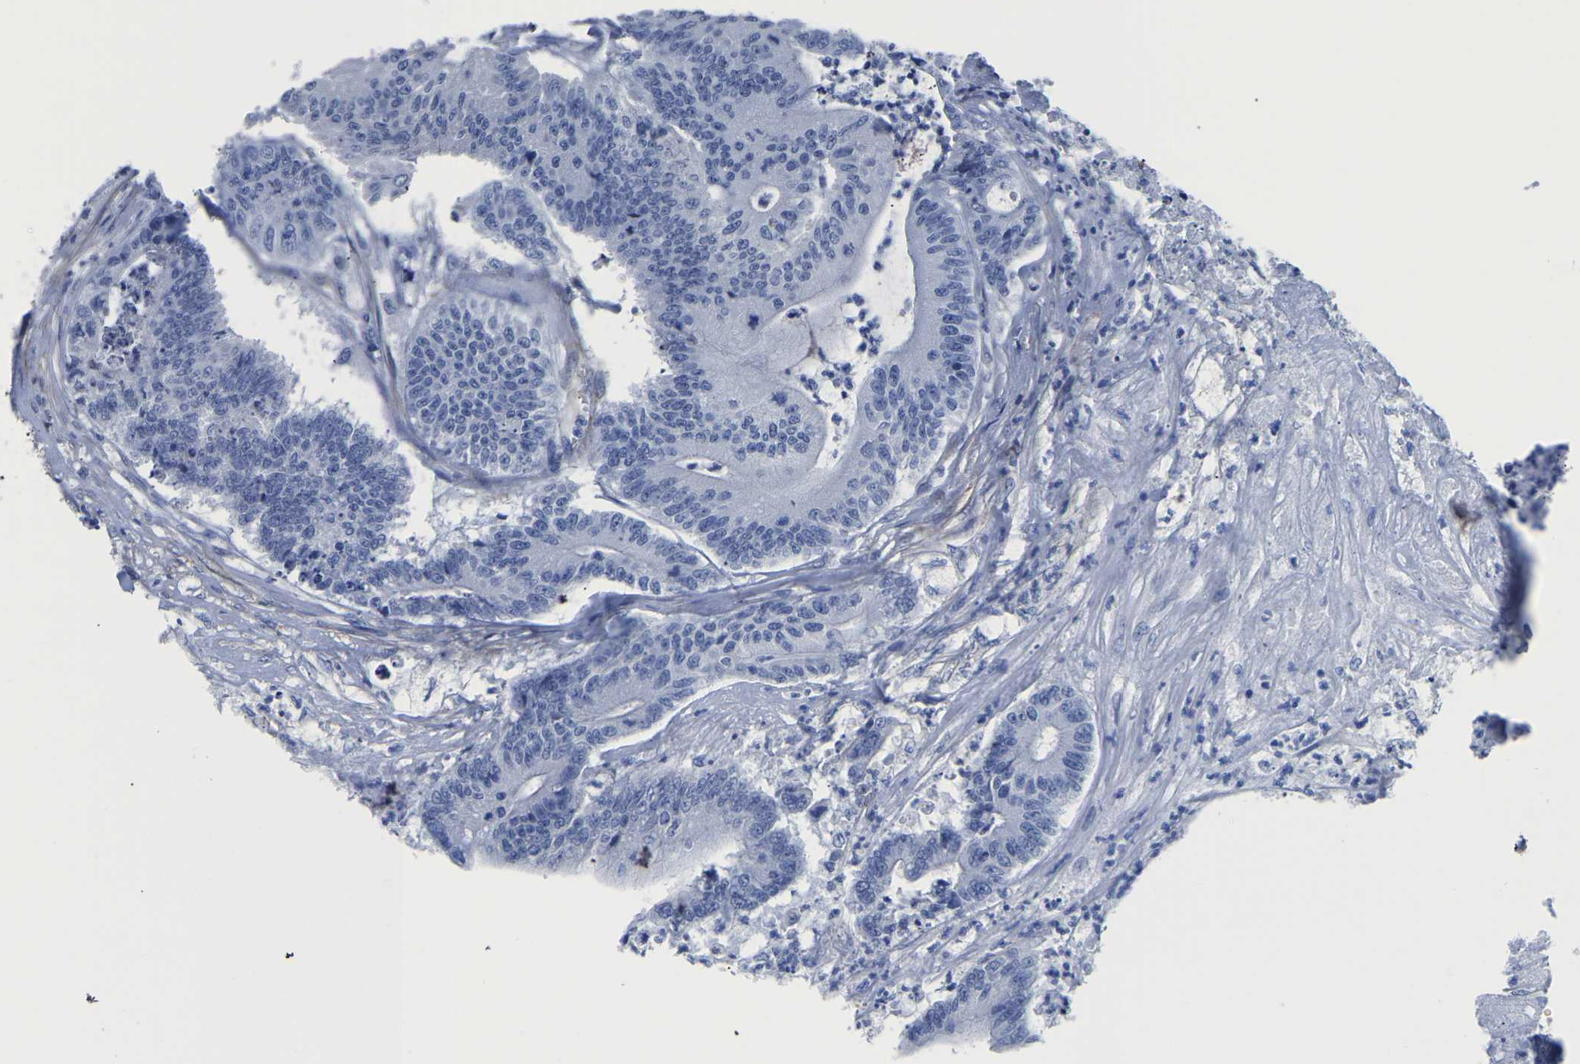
{"staining": {"intensity": "negative", "quantity": "none", "location": "none"}, "tissue": "colorectal cancer", "cell_type": "Tumor cells", "image_type": "cancer", "snomed": [{"axis": "morphology", "description": "Adenocarcinoma, NOS"}, {"axis": "topography", "description": "Colon"}], "caption": "Colorectal cancer (adenocarcinoma) stained for a protein using immunohistochemistry (IHC) shows no positivity tumor cells.", "gene": "SLC45A3", "patient": {"sex": "female", "age": 84}}